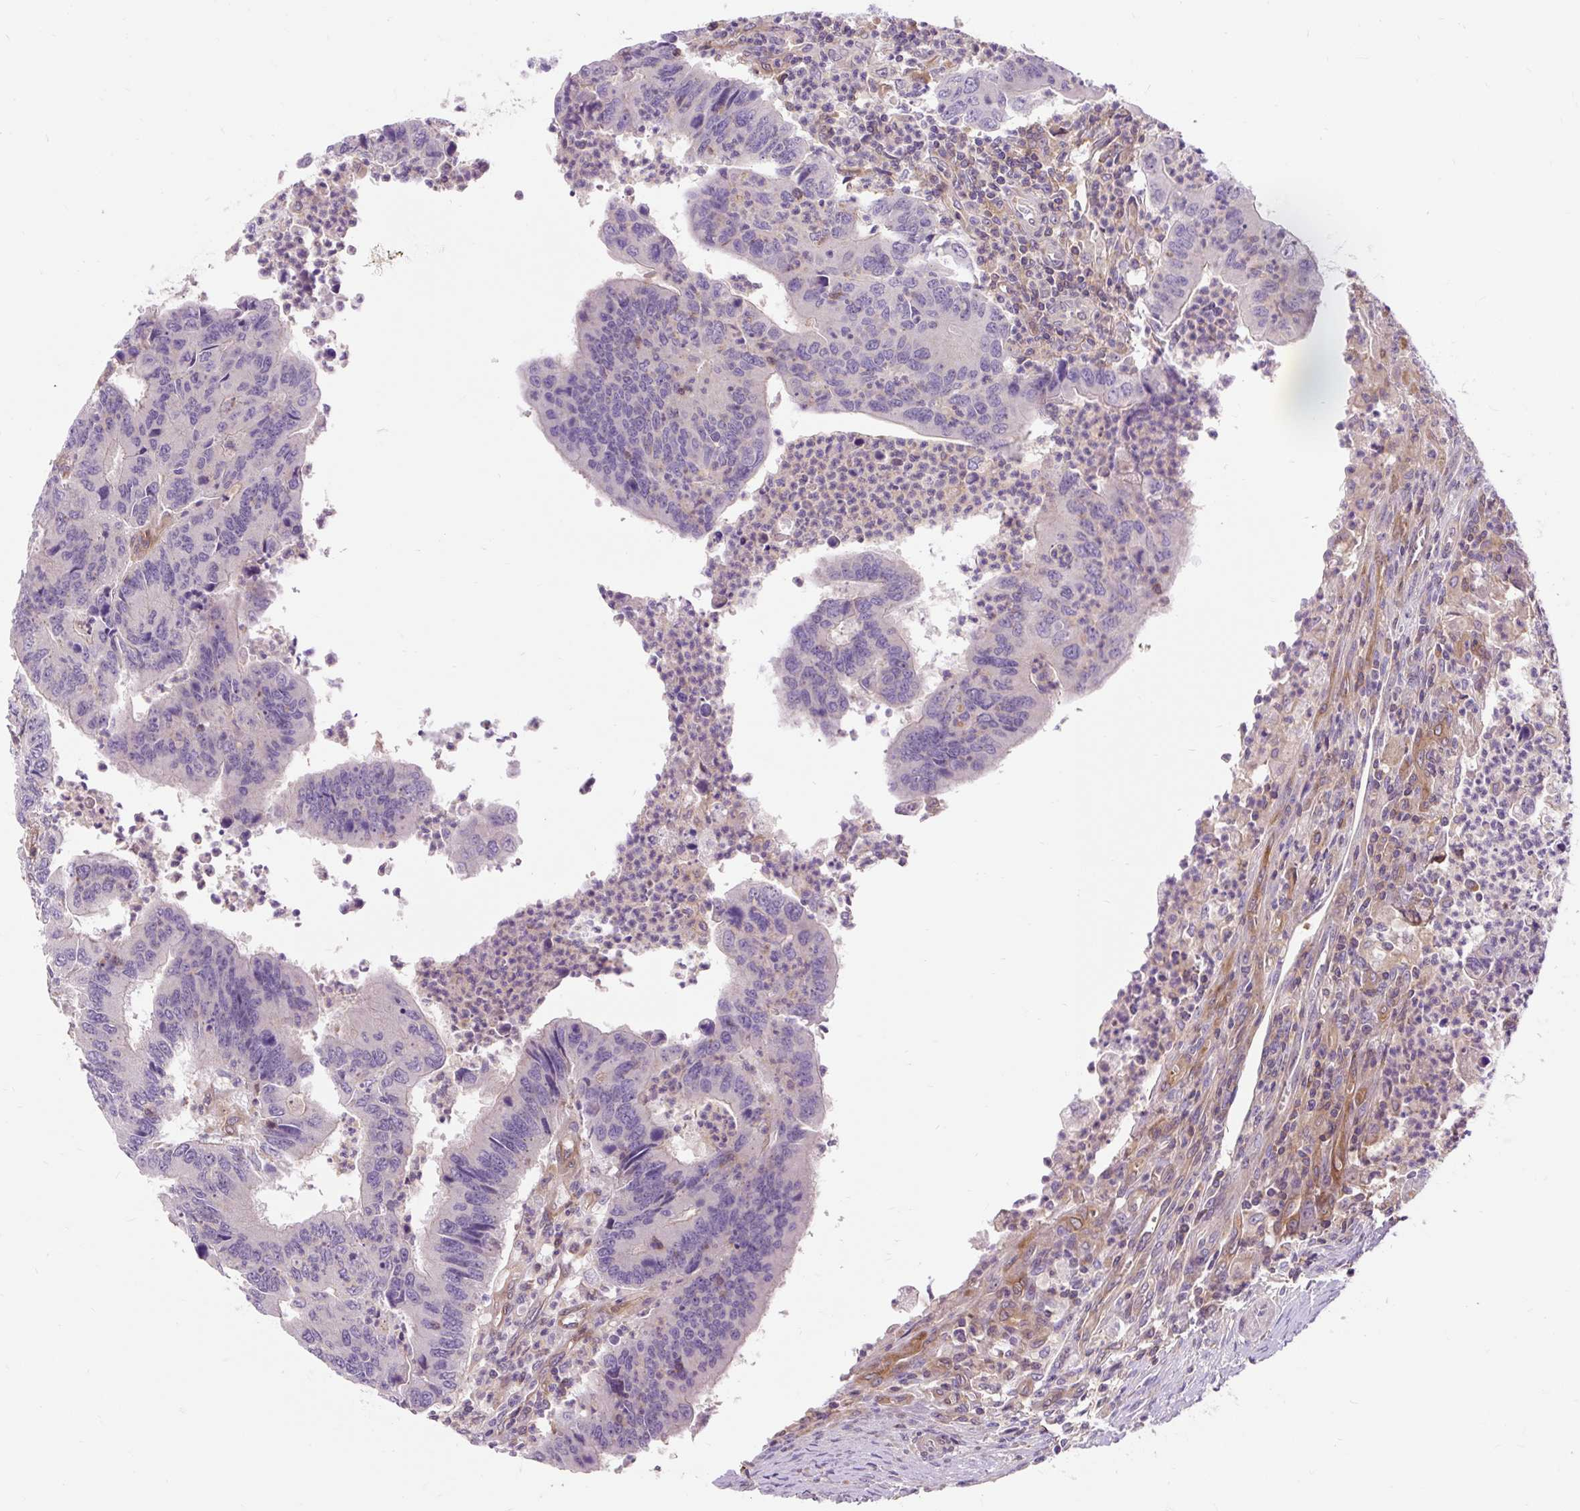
{"staining": {"intensity": "negative", "quantity": "none", "location": "none"}, "tissue": "colorectal cancer", "cell_type": "Tumor cells", "image_type": "cancer", "snomed": [{"axis": "morphology", "description": "Adenocarcinoma, NOS"}, {"axis": "topography", "description": "Colon"}], "caption": "This photomicrograph is of adenocarcinoma (colorectal) stained with immunohistochemistry to label a protein in brown with the nuclei are counter-stained blue. There is no positivity in tumor cells.", "gene": "PCDHGB3", "patient": {"sex": "female", "age": 67}}